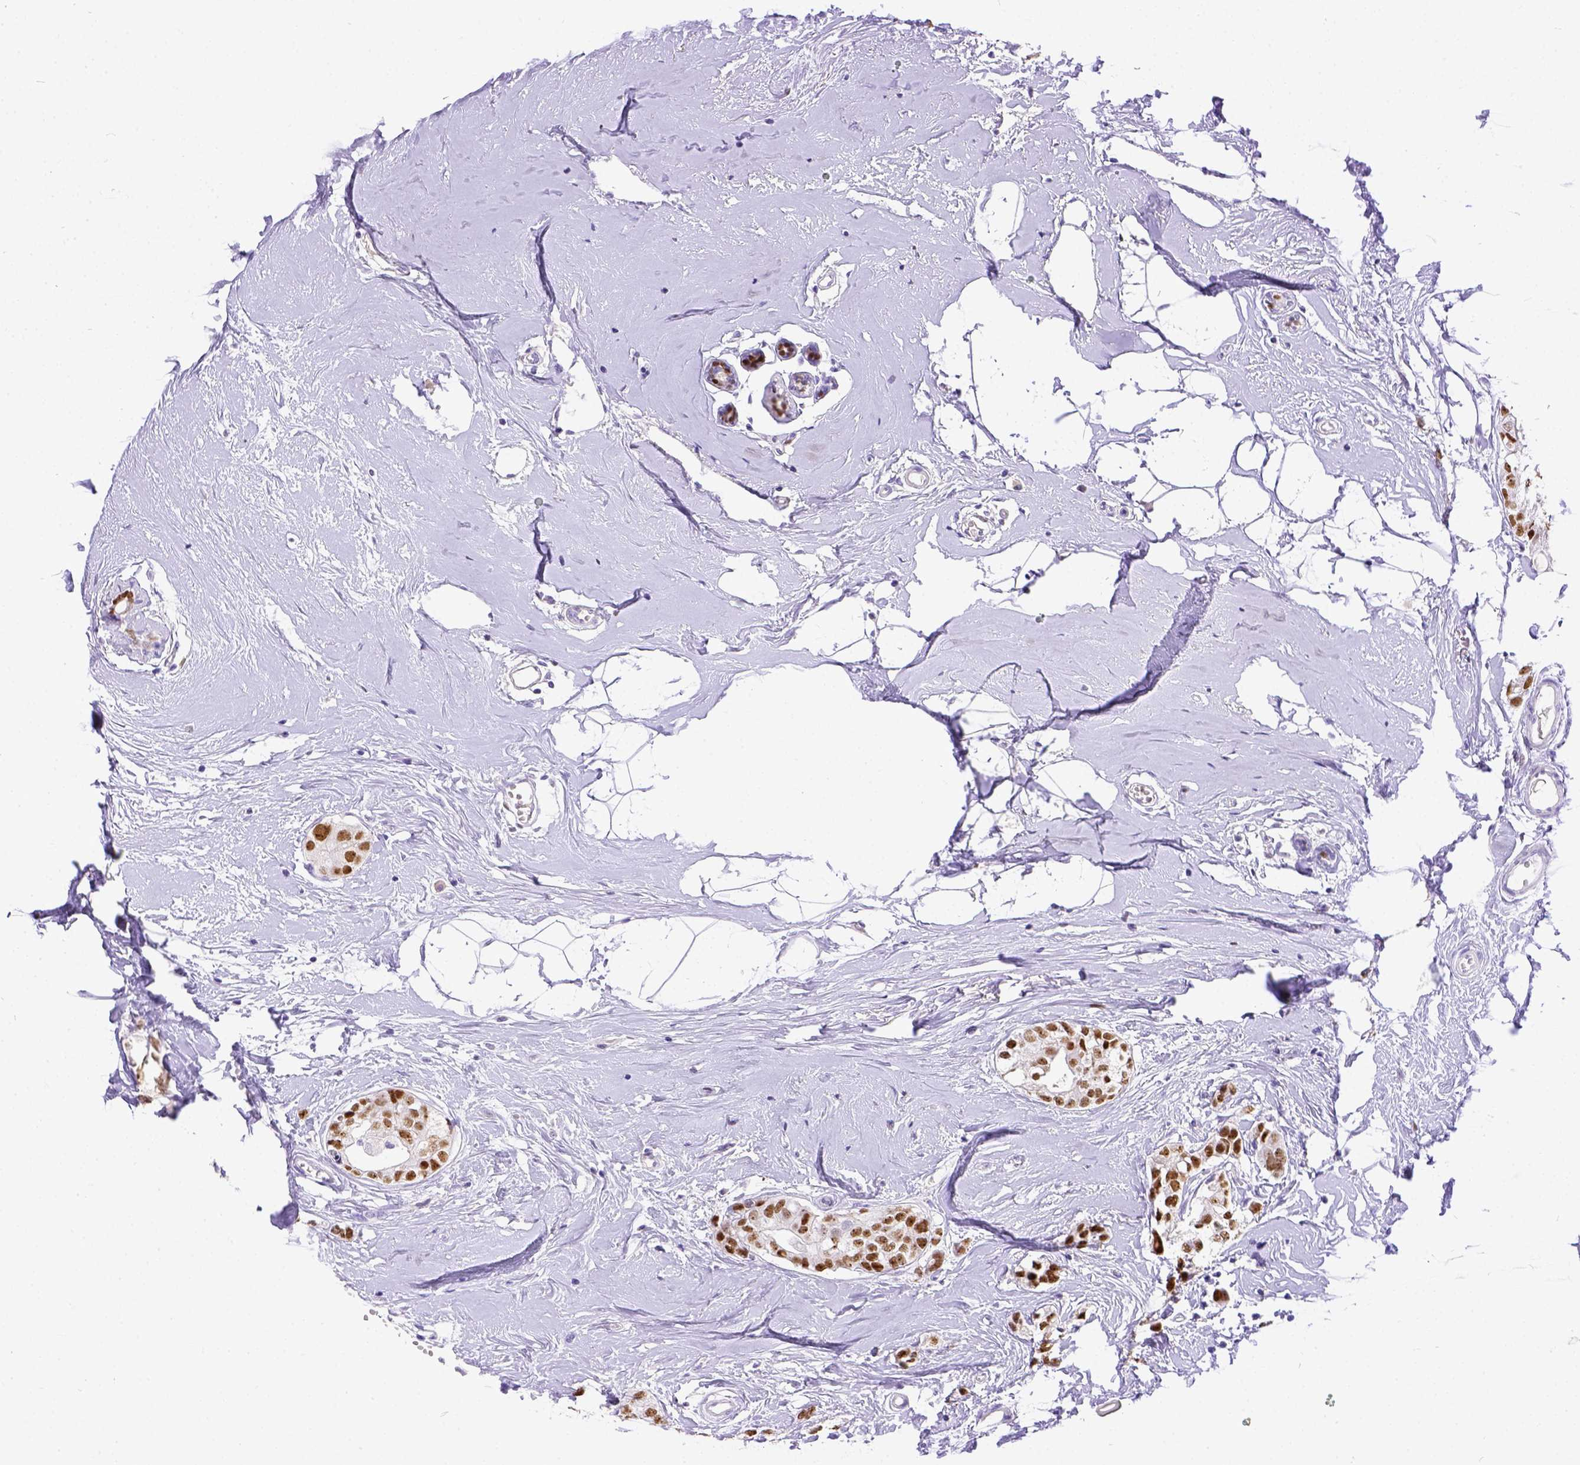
{"staining": {"intensity": "moderate", "quantity": "25%-75%", "location": "nuclear"}, "tissue": "breast cancer", "cell_type": "Tumor cells", "image_type": "cancer", "snomed": [{"axis": "morphology", "description": "Duct carcinoma"}, {"axis": "topography", "description": "Breast"}], "caption": "Protein staining demonstrates moderate nuclear positivity in about 25%-75% of tumor cells in breast invasive ductal carcinoma. (brown staining indicates protein expression, while blue staining denotes nuclei).", "gene": "ESR1", "patient": {"sex": "female", "age": 40}}